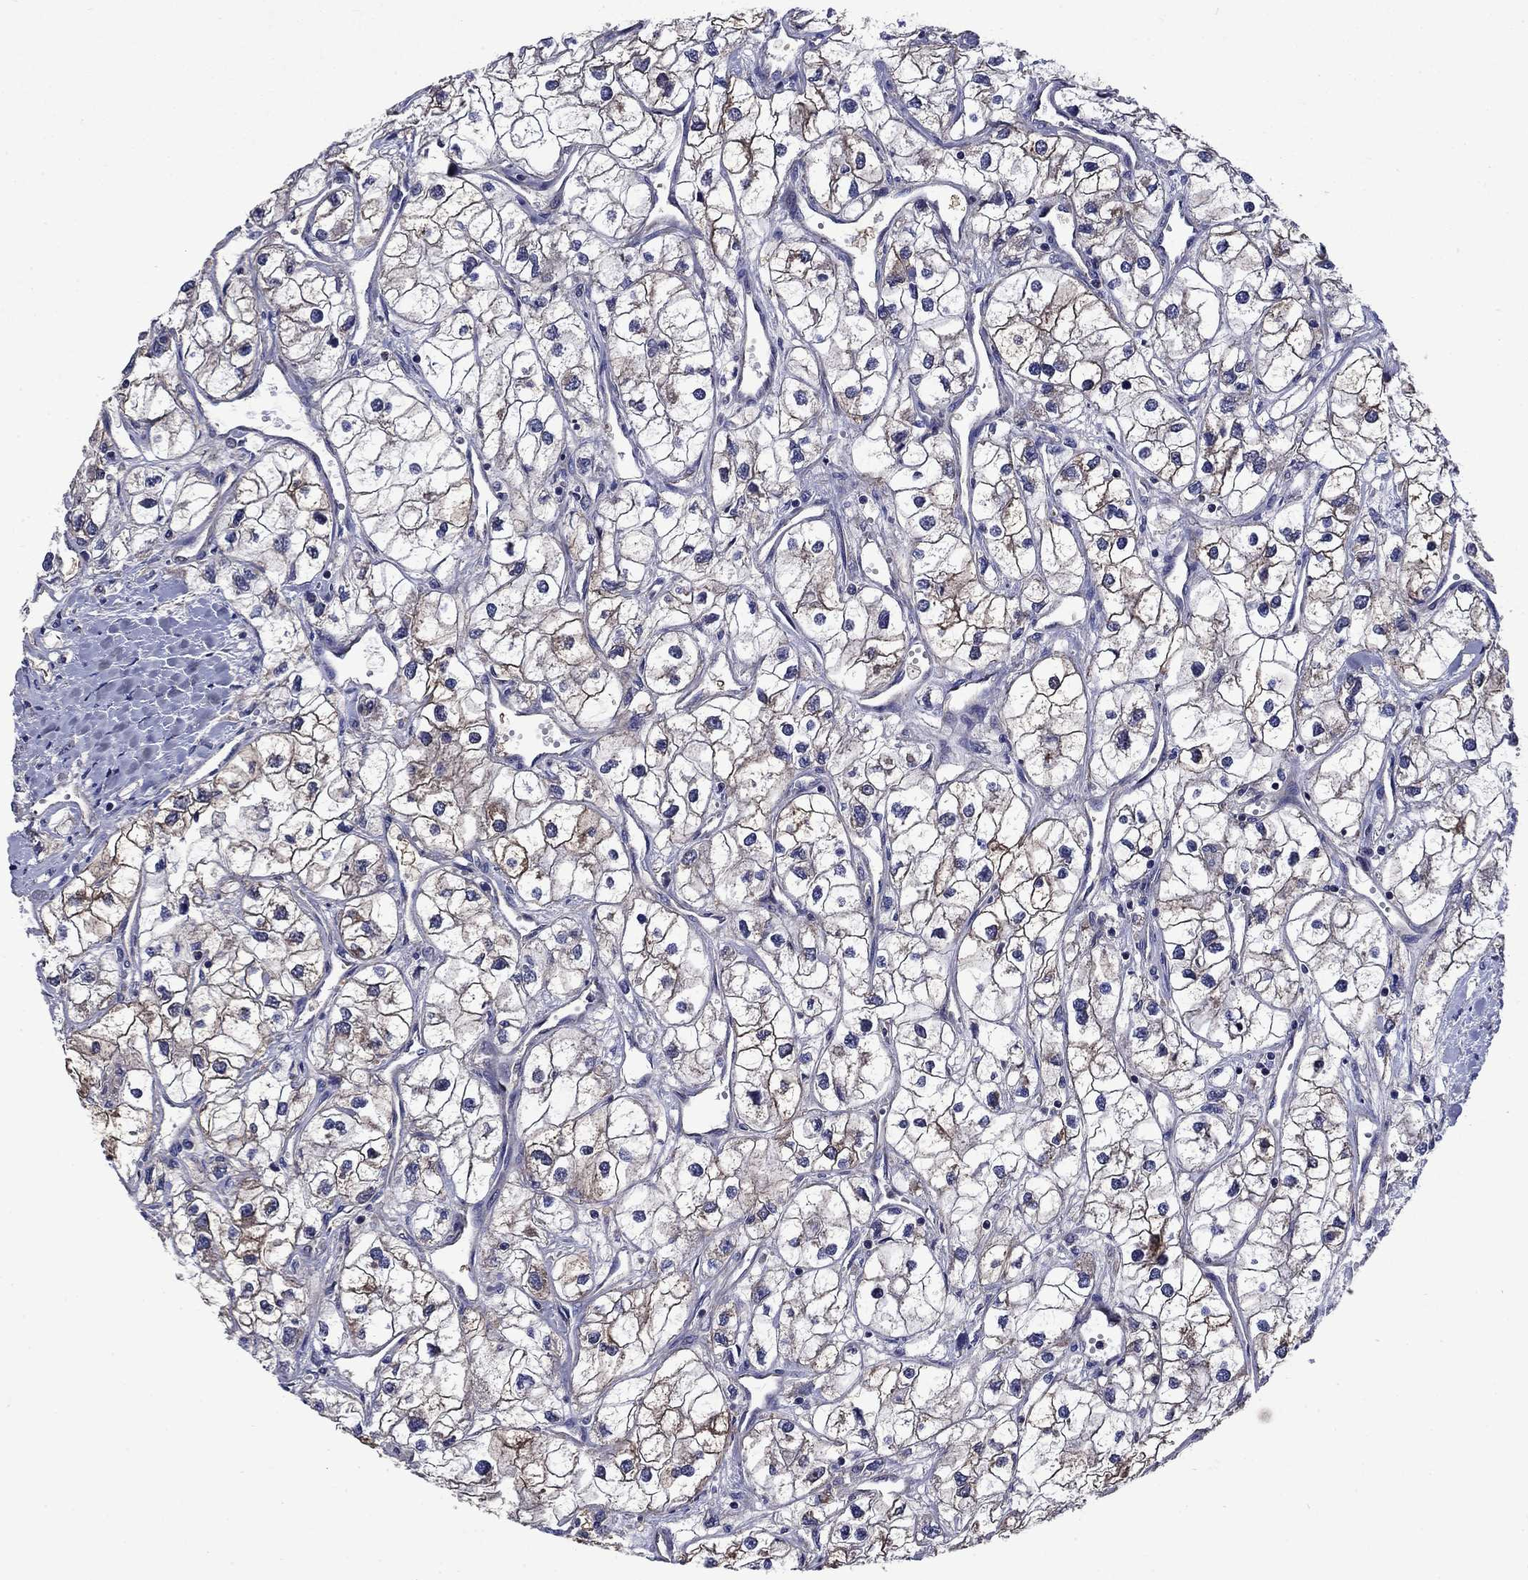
{"staining": {"intensity": "weak", "quantity": "<25%", "location": "cytoplasmic/membranous"}, "tissue": "renal cancer", "cell_type": "Tumor cells", "image_type": "cancer", "snomed": [{"axis": "morphology", "description": "Adenocarcinoma, NOS"}, {"axis": "topography", "description": "Kidney"}], "caption": "Immunohistochemistry (IHC) of adenocarcinoma (renal) exhibits no expression in tumor cells. Brightfield microscopy of immunohistochemistry (IHC) stained with DAB (3,3'-diaminobenzidine) (brown) and hematoxylin (blue), captured at high magnification.", "gene": "KIF22", "patient": {"sex": "male", "age": 59}}